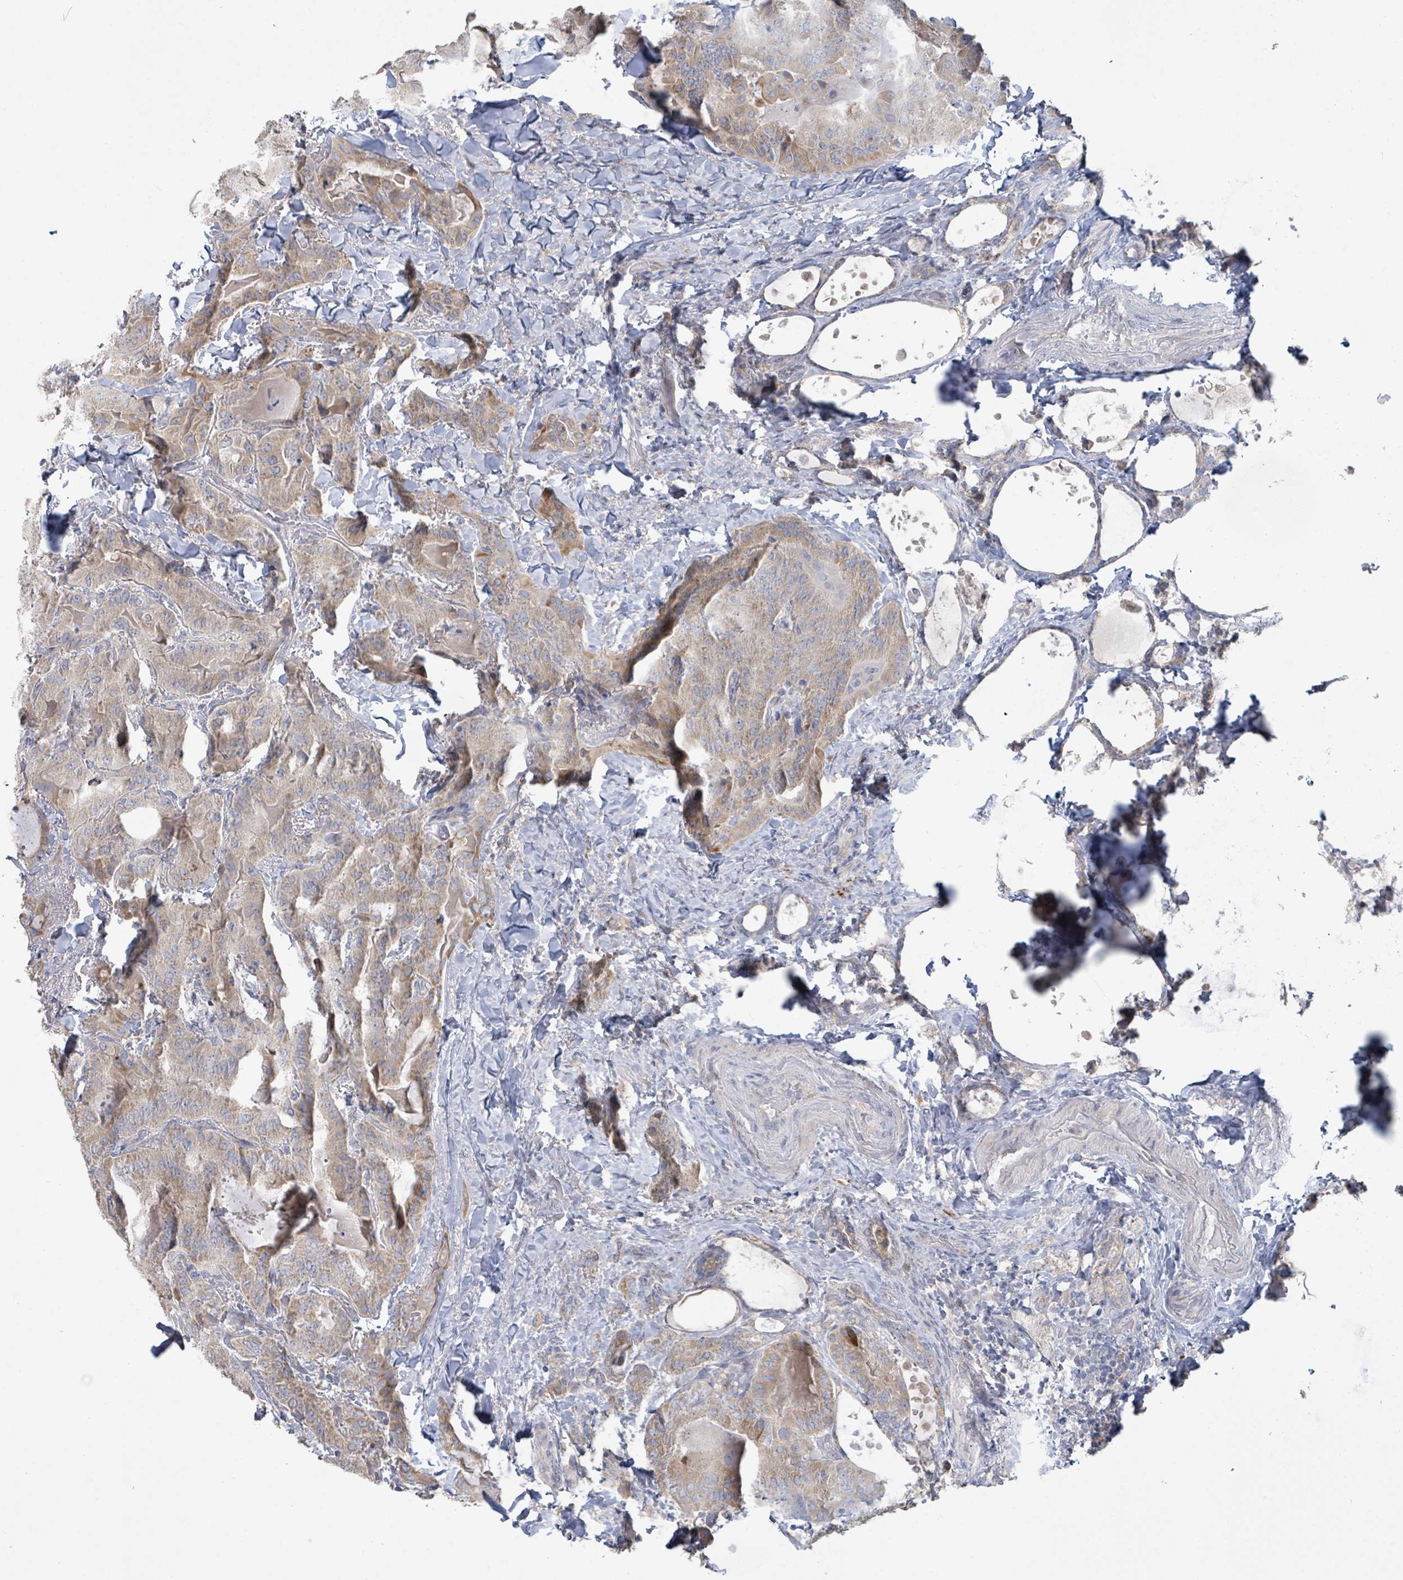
{"staining": {"intensity": "weak", "quantity": ">75%", "location": "cytoplasmic/membranous"}, "tissue": "thyroid cancer", "cell_type": "Tumor cells", "image_type": "cancer", "snomed": [{"axis": "morphology", "description": "Papillary adenocarcinoma, NOS"}, {"axis": "topography", "description": "Thyroid gland"}], "caption": "Papillary adenocarcinoma (thyroid) stained for a protein (brown) exhibits weak cytoplasmic/membranous positive staining in about >75% of tumor cells.", "gene": "KCNS2", "patient": {"sex": "female", "age": 68}}